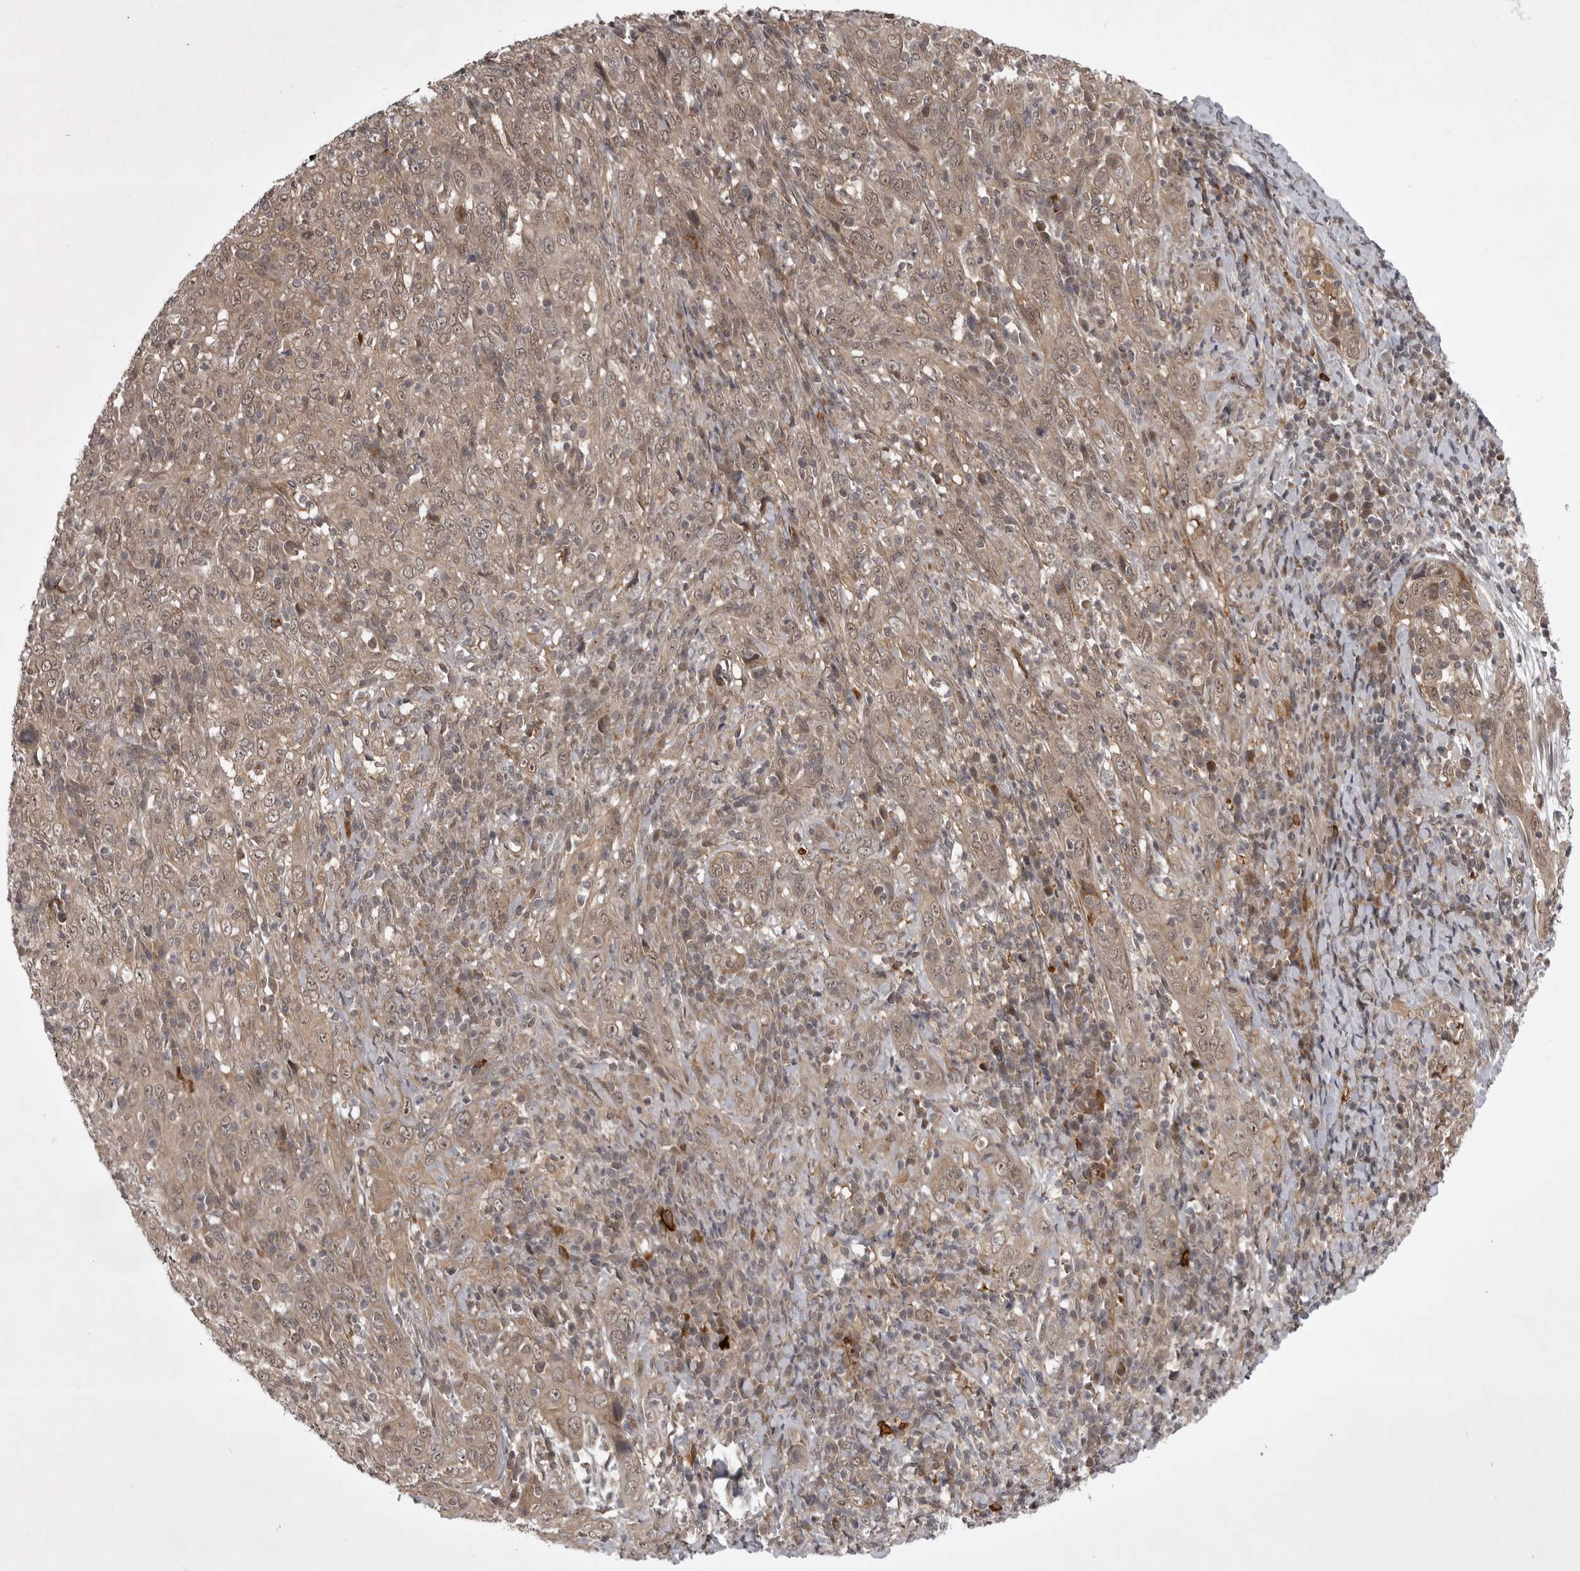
{"staining": {"intensity": "weak", "quantity": ">75%", "location": "cytoplasmic/membranous,nuclear"}, "tissue": "cervical cancer", "cell_type": "Tumor cells", "image_type": "cancer", "snomed": [{"axis": "morphology", "description": "Squamous cell carcinoma, NOS"}, {"axis": "topography", "description": "Cervix"}], "caption": "A brown stain labels weak cytoplasmic/membranous and nuclear staining of a protein in cervical squamous cell carcinoma tumor cells. (IHC, brightfield microscopy, high magnification).", "gene": "SNX16", "patient": {"sex": "female", "age": 46}}